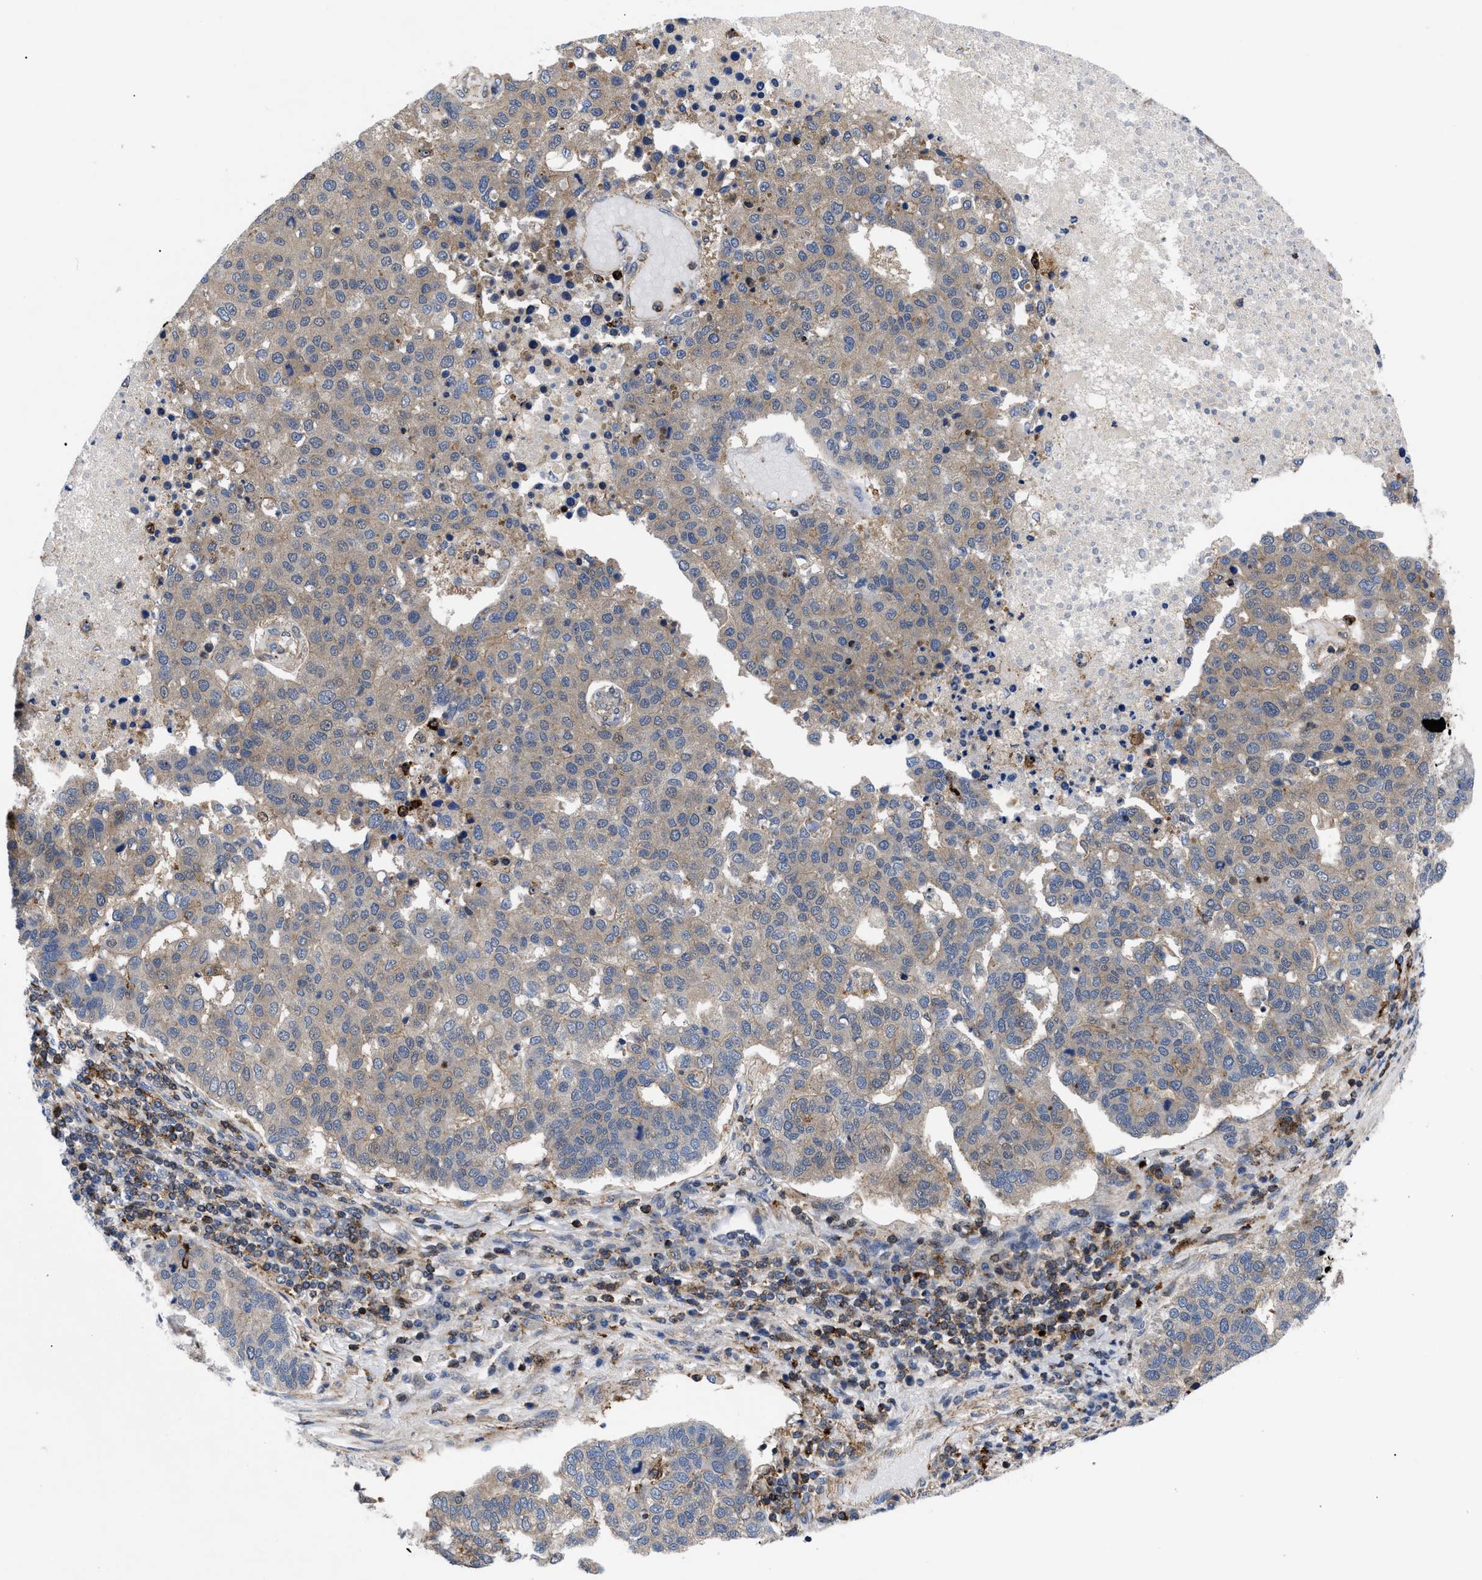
{"staining": {"intensity": "weak", "quantity": ">75%", "location": "cytoplasmic/membranous"}, "tissue": "pancreatic cancer", "cell_type": "Tumor cells", "image_type": "cancer", "snomed": [{"axis": "morphology", "description": "Adenocarcinoma, NOS"}, {"axis": "topography", "description": "Pancreas"}], "caption": "This photomicrograph shows immunohistochemistry staining of human pancreatic cancer, with low weak cytoplasmic/membranous expression in about >75% of tumor cells.", "gene": "SPAST", "patient": {"sex": "female", "age": 61}}